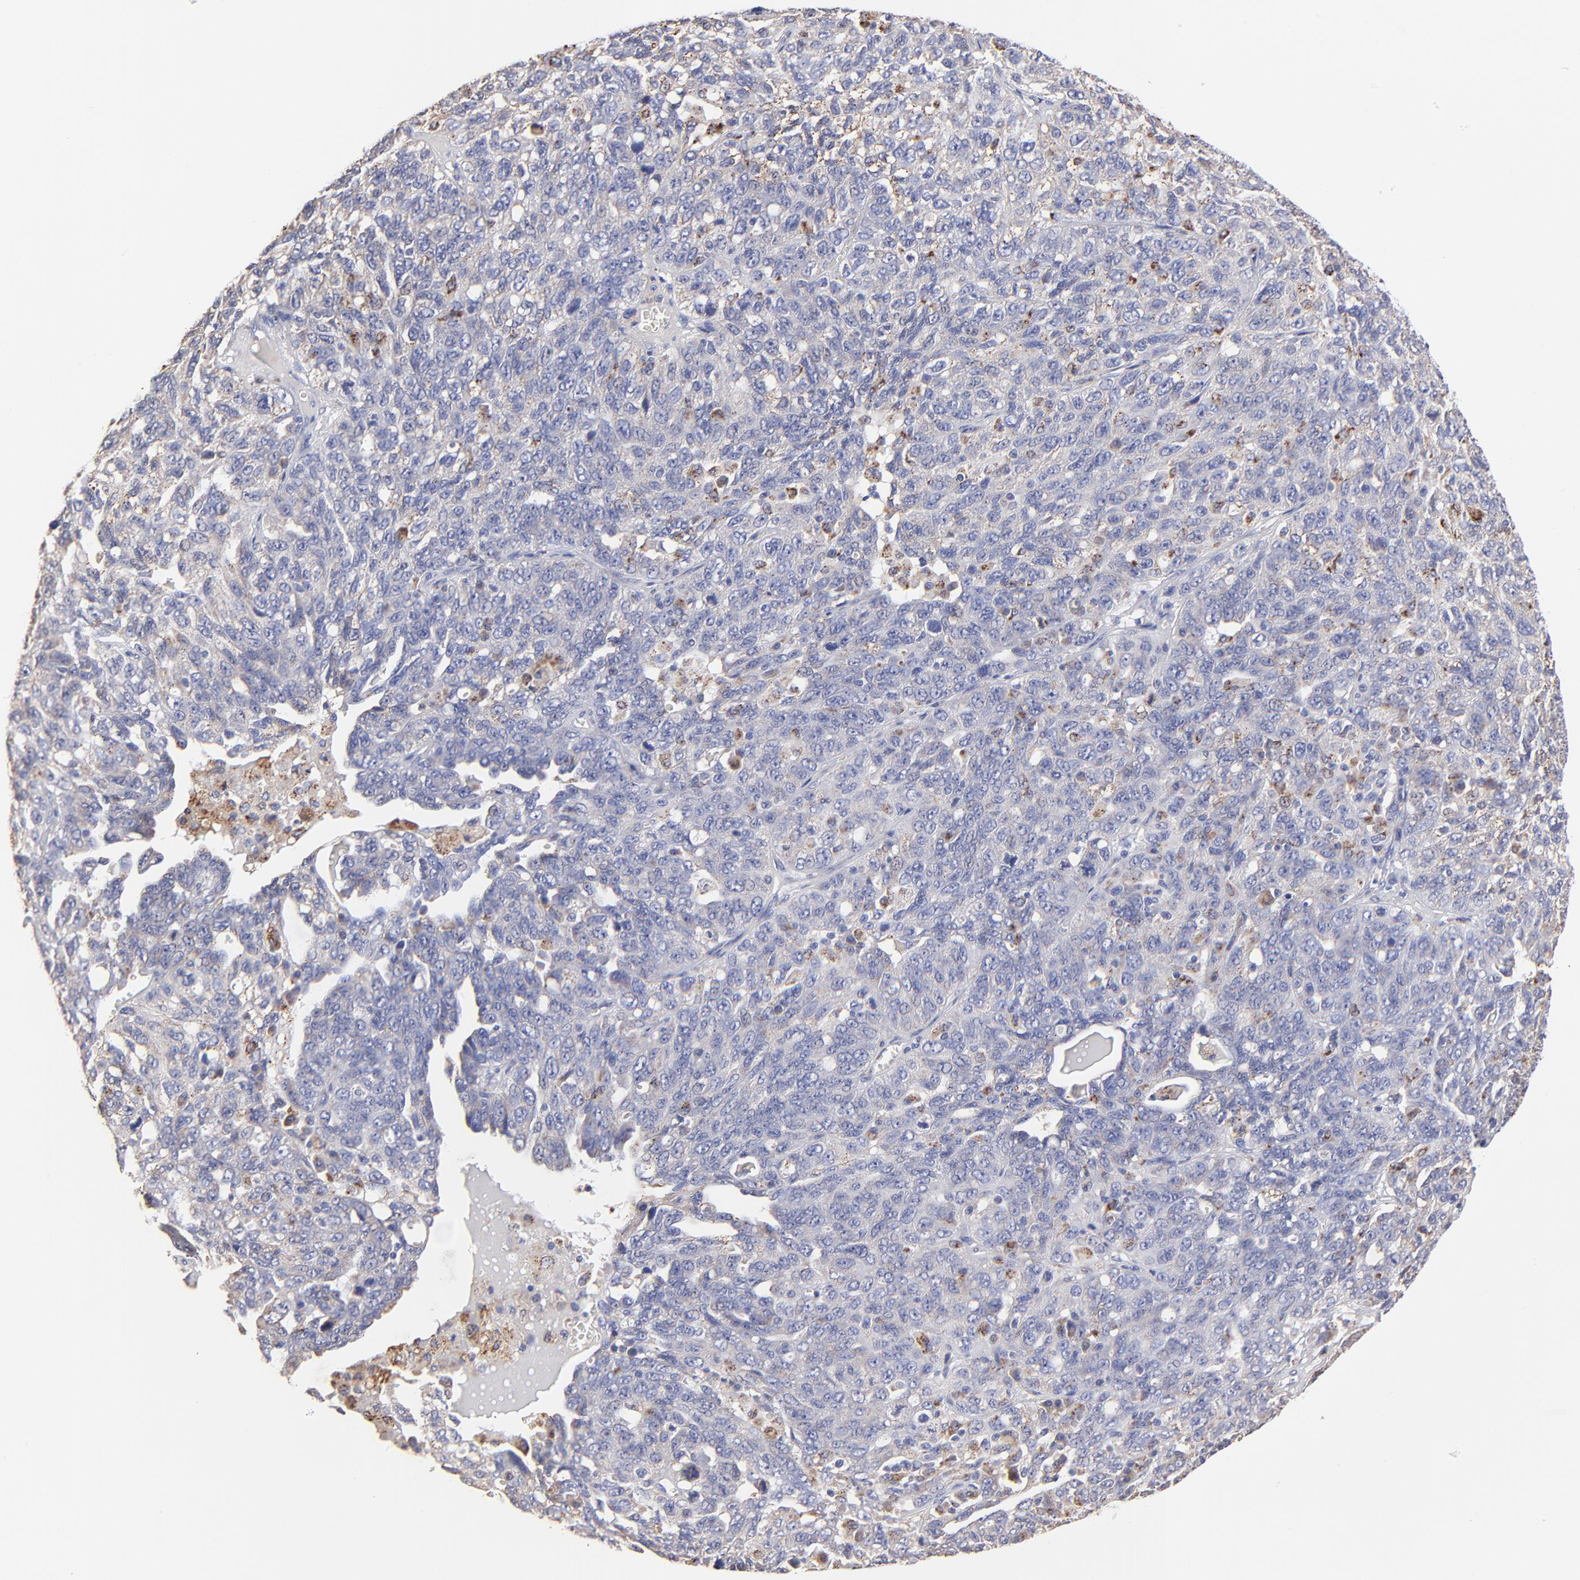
{"staining": {"intensity": "negative", "quantity": "none", "location": "none"}, "tissue": "ovarian cancer", "cell_type": "Tumor cells", "image_type": "cancer", "snomed": [{"axis": "morphology", "description": "Cystadenocarcinoma, serous, NOS"}, {"axis": "topography", "description": "Ovary"}], "caption": "Serous cystadenocarcinoma (ovarian) was stained to show a protein in brown. There is no significant positivity in tumor cells.", "gene": "GCSAM", "patient": {"sex": "female", "age": 71}}